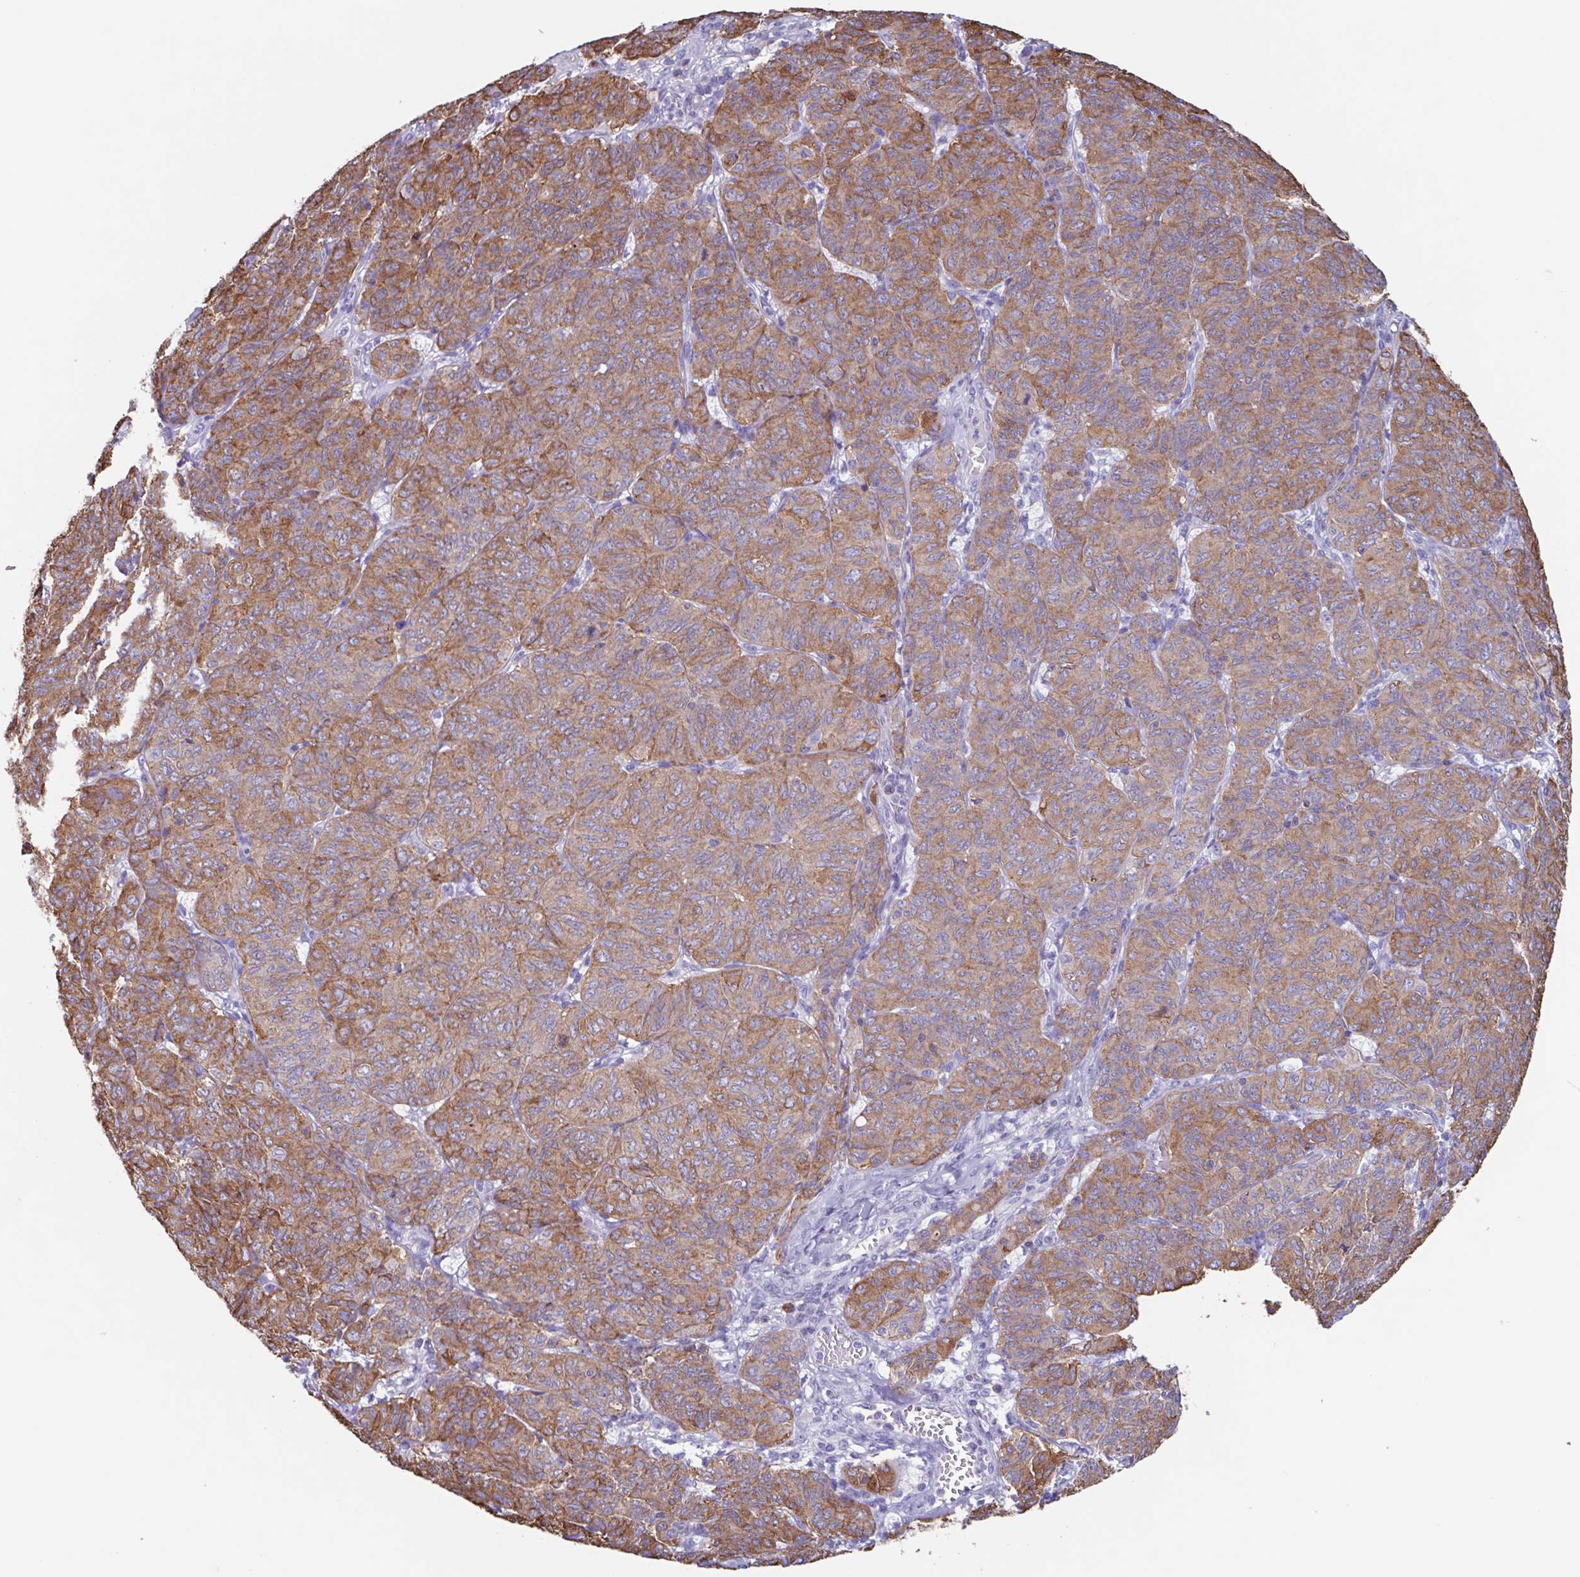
{"staining": {"intensity": "moderate", "quantity": ">75%", "location": "cytoplasmic/membranous"}, "tissue": "ovarian cancer", "cell_type": "Tumor cells", "image_type": "cancer", "snomed": [{"axis": "morphology", "description": "Carcinoma, endometroid"}, {"axis": "topography", "description": "Ovary"}], "caption": "There is medium levels of moderate cytoplasmic/membranous staining in tumor cells of ovarian cancer (endometroid carcinoma), as demonstrated by immunohistochemical staining (brown color).", "gene": "TPD52", "patient": {"sex": "female", "age": 80}}